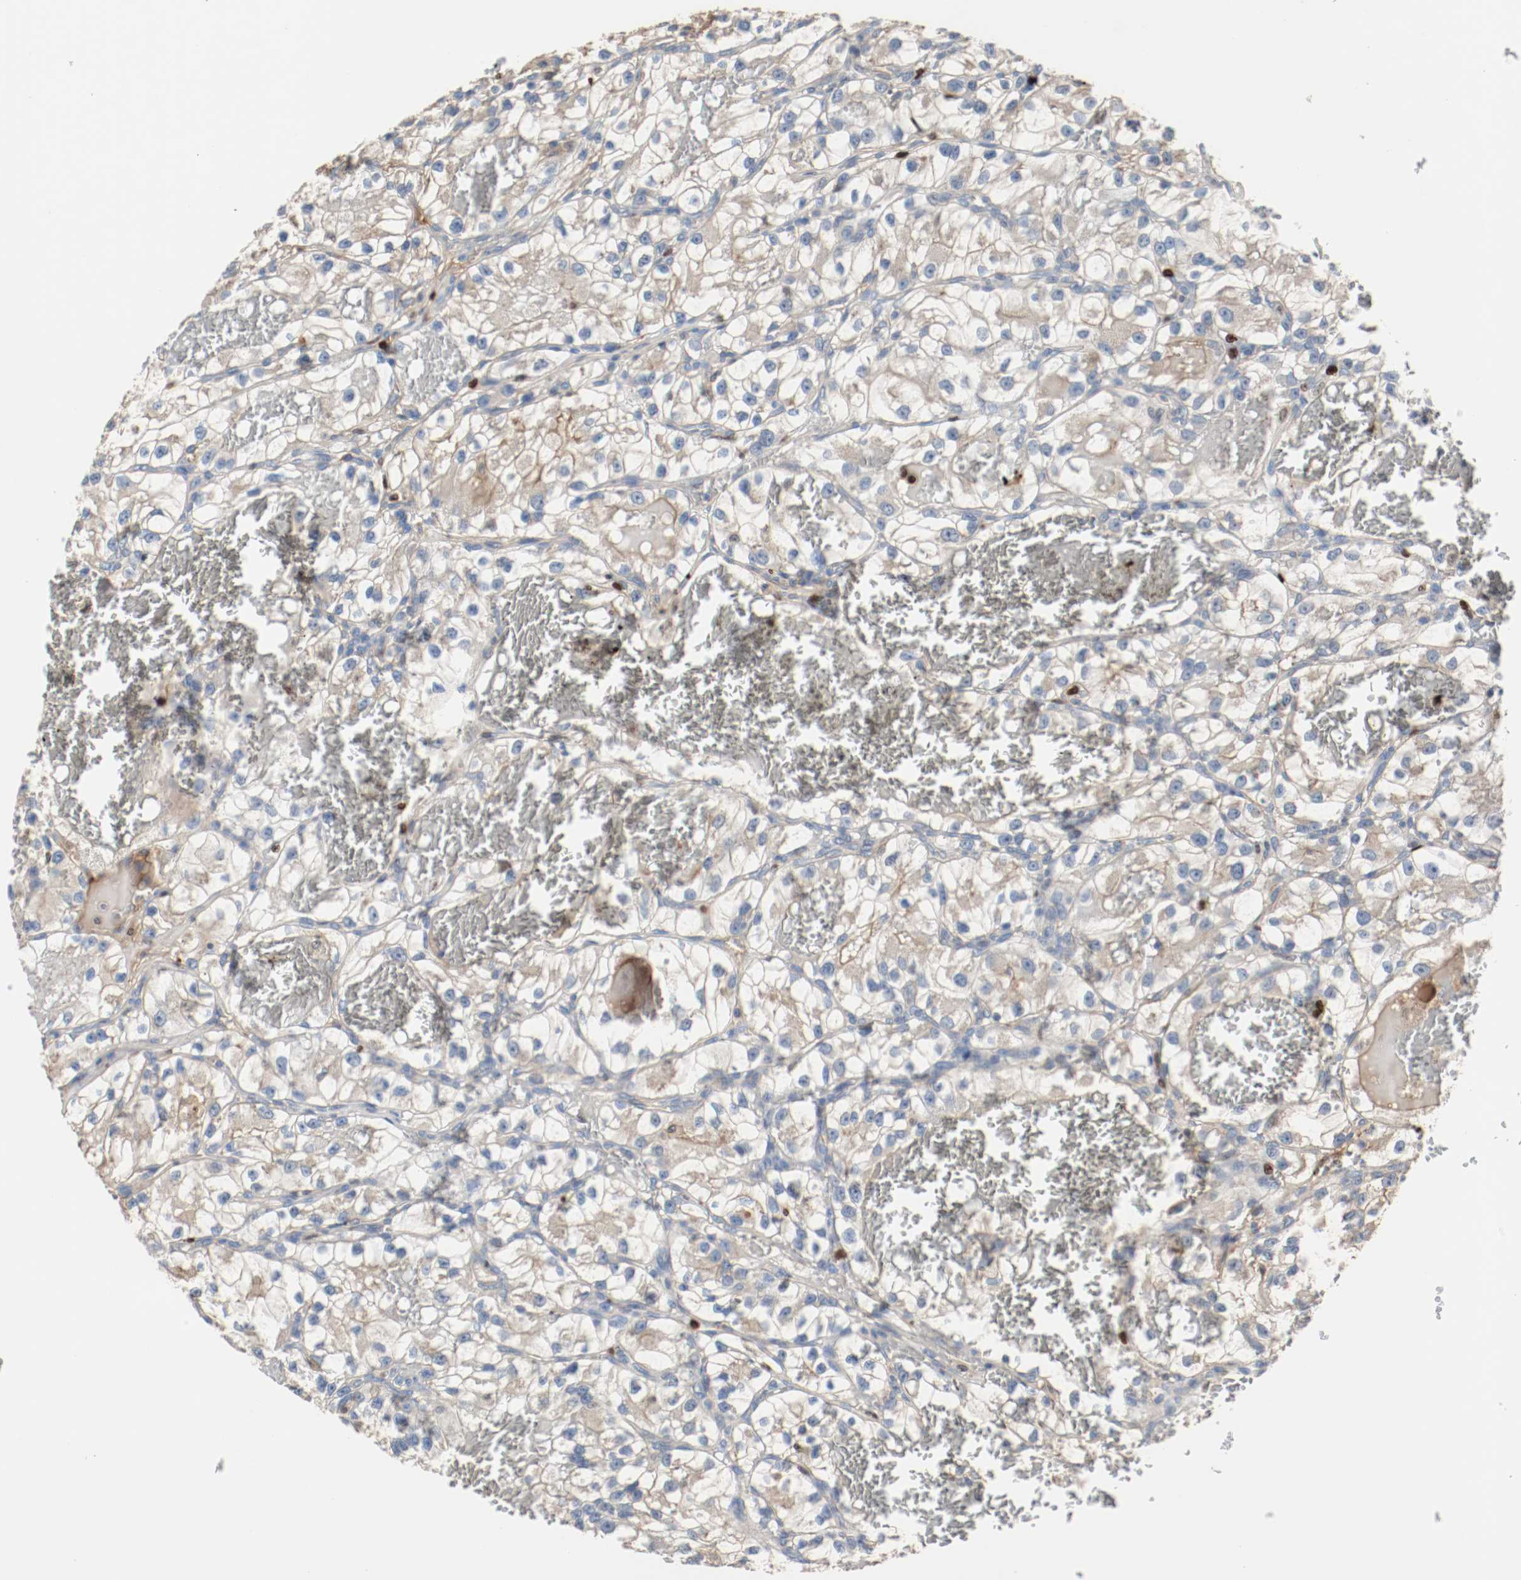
{"staining": {"intensity": "weak", "quantity": "25%-75%", "location": "cytoplasmic/membranous"}, "tissue": "renal cancer", "cell_type": "Tumor cells", "image_type": "cancer", "snomed": [{"axis": "morphology", "description": "Adenocarcinoma, NOS"}, {"axis": "topography", "description": "Kidney"}], "caption": "Tumor cells demonstrate weak cytoplasmic/membranous staining in about 25%-75% of cells in renal cancer. (Stains: DAB (3,3'-diaminobenzidine) in brown, nuclei in blue, Microscopy: brightfield microscopy at high magnification).", "gene": "BLK", "patient": {"sex": "female", "age": 57}}